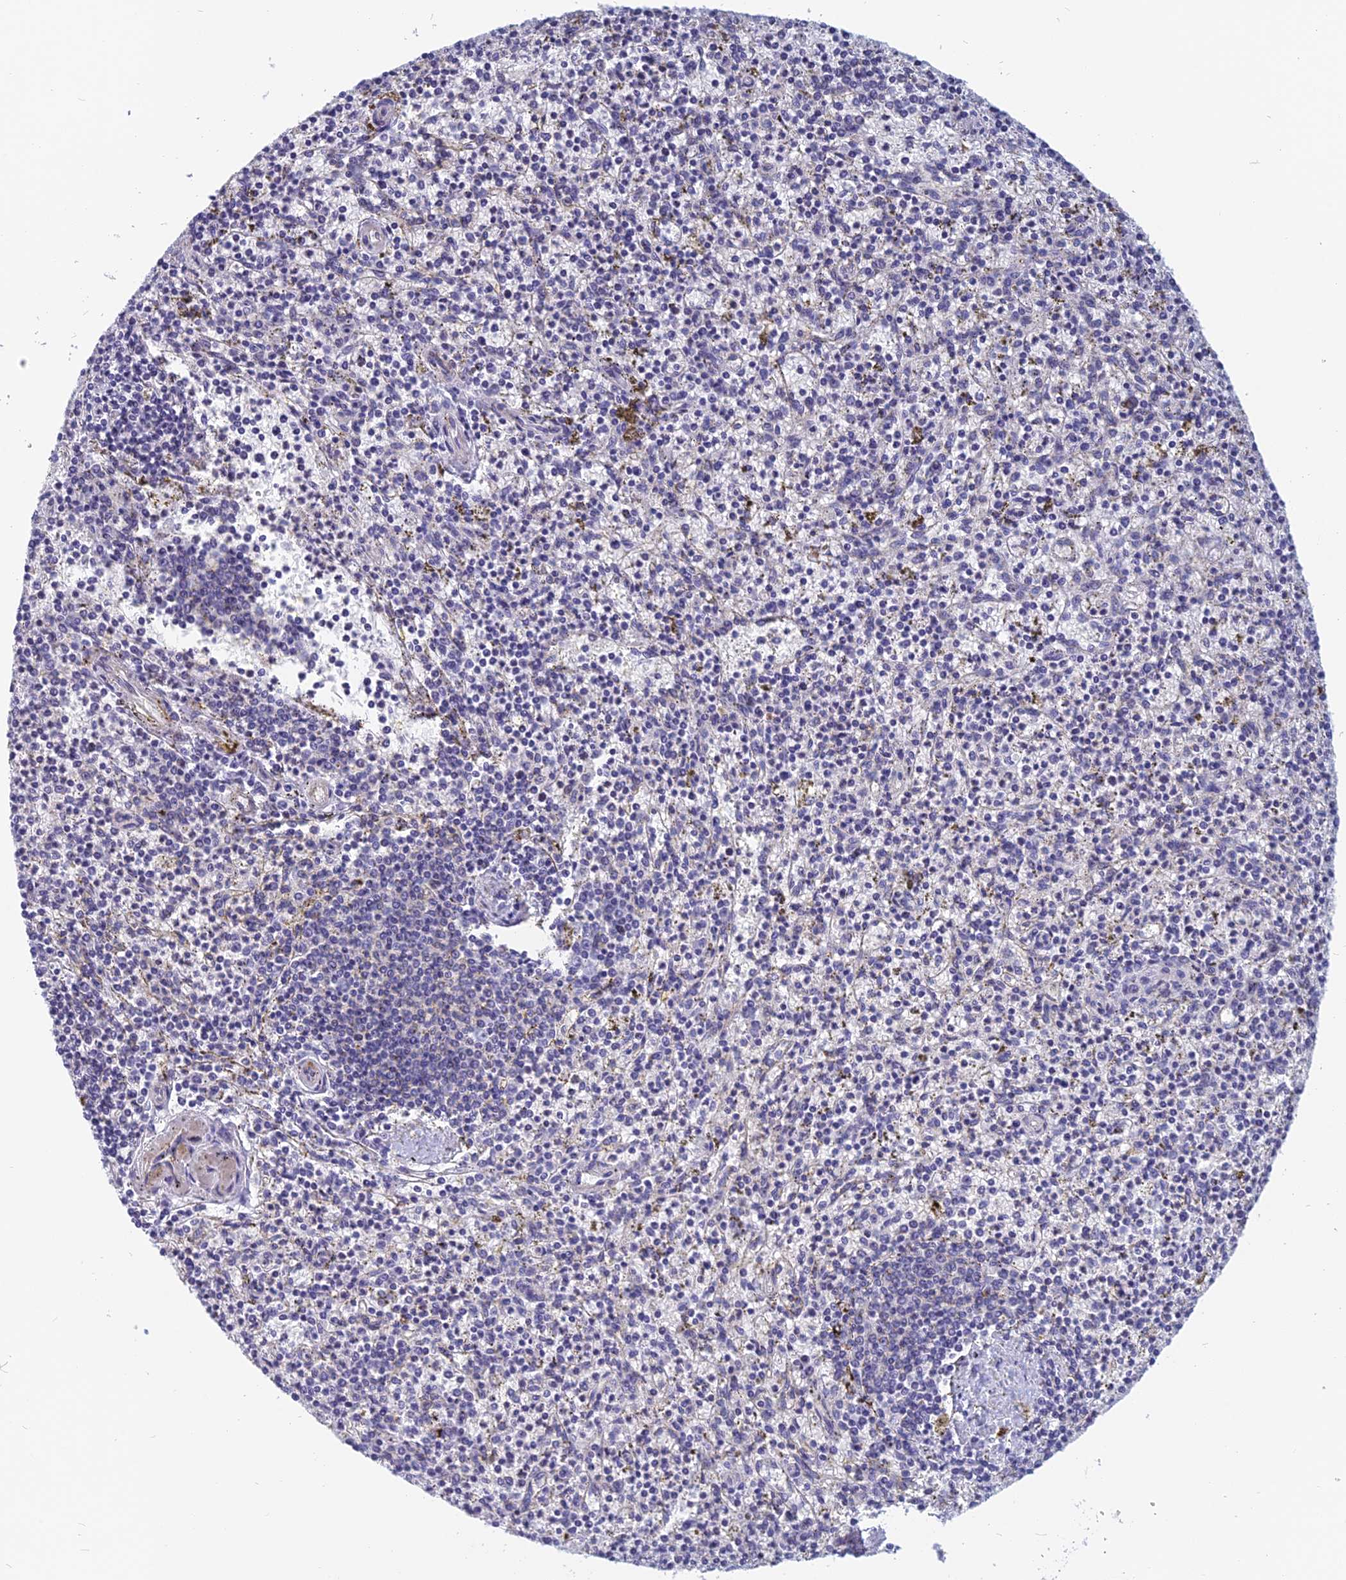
{"staining": {"intensity": "negative", "quantity": "none", "location": "none"}, "tissue": "spleen", "cell_type": "Cells in red pulp", "image_type": "normal", "snomed": [{"axis": "morphology", "description": "Normal tissue, NOS"}, {"axis": "topography", "description": "Spleen"}], "caption": "Cells in red pulp show no significant protein expression in benign spleen. (DAB (3,3'-diaminobenzidine) immunohistochemistry (IHC), high magnification).", "gene": "RBM41", "patient": {"sex": "male", "age": 72}}